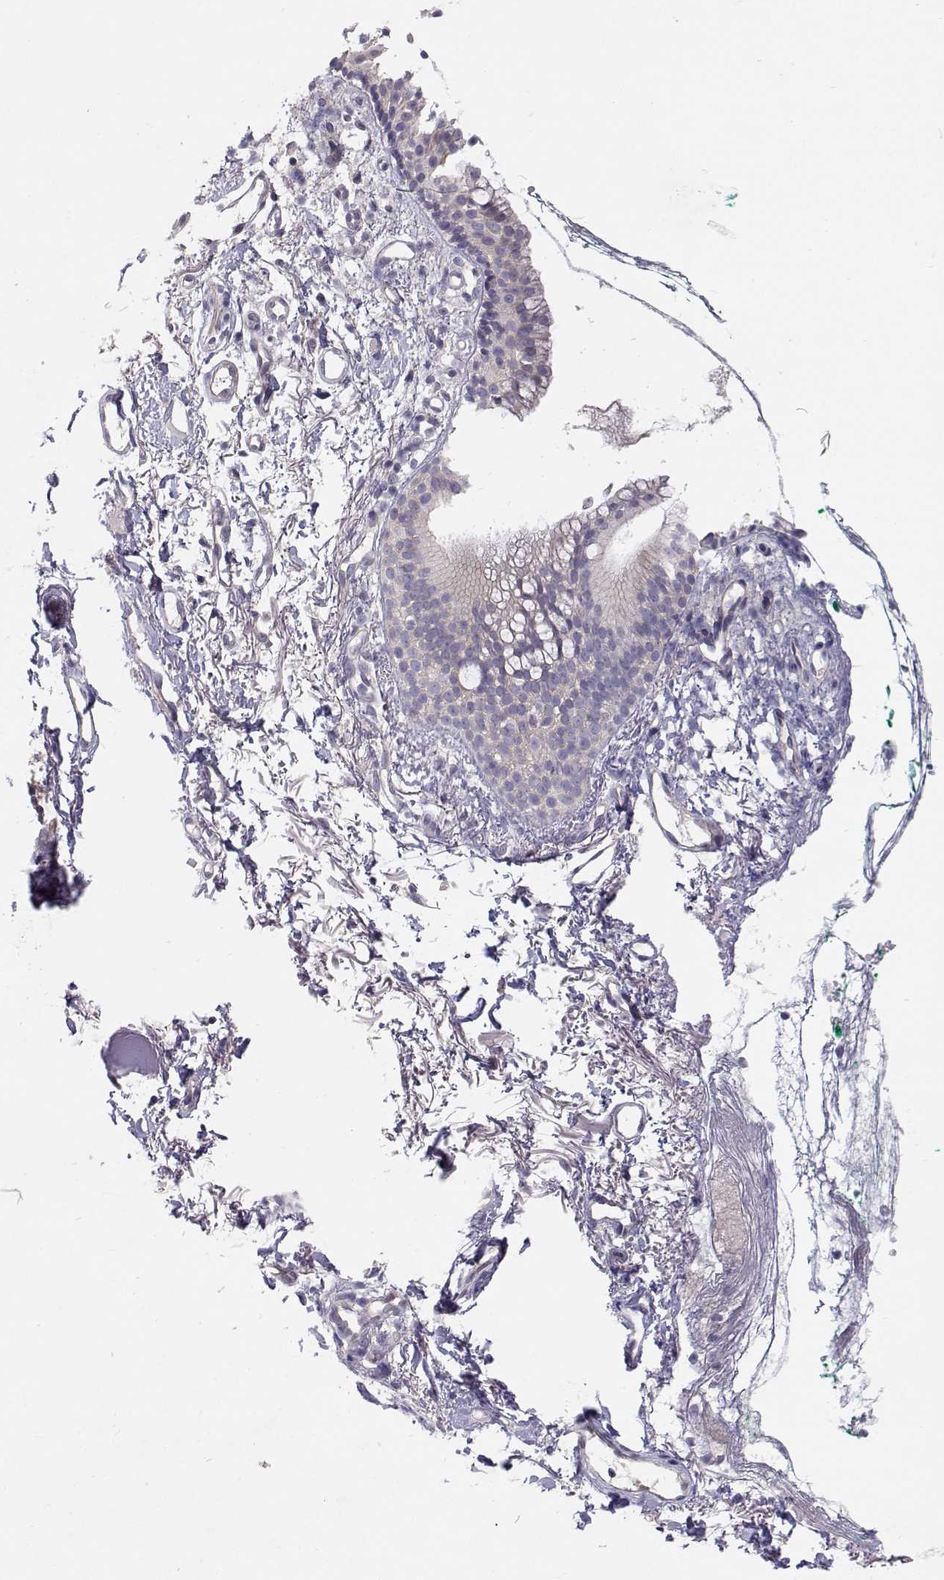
{"staining": {"intensity": "negative", "quantity": "none", "location": "none"}, "tissue": "nasopharynx", "cell_type": "Respiratory epithelial cells", "image_type": "normal", "snomed": [{"axis": "morphology", "description": "Normal tissue, NOS"}, {"axis": "morphology", "description": "Basal cell carcinoma"}, {"axis": "topography", "description": "Cartilage tissue"}, {"axis": "topography", "description": "Nasopharynx"}, {"axis": "topography", "description": "Oral tissue"}], "caption": "IHC of benign human nasopharynx shows no expression in respiratory epithelial cells. (DAB (3,3'-diaminobenzidine) immunohistochemistry (IHC) visualized using brightfield microscopy, high magnification).", "gene": "MYPN", "patient": {"sex": "female", "age": 77}}